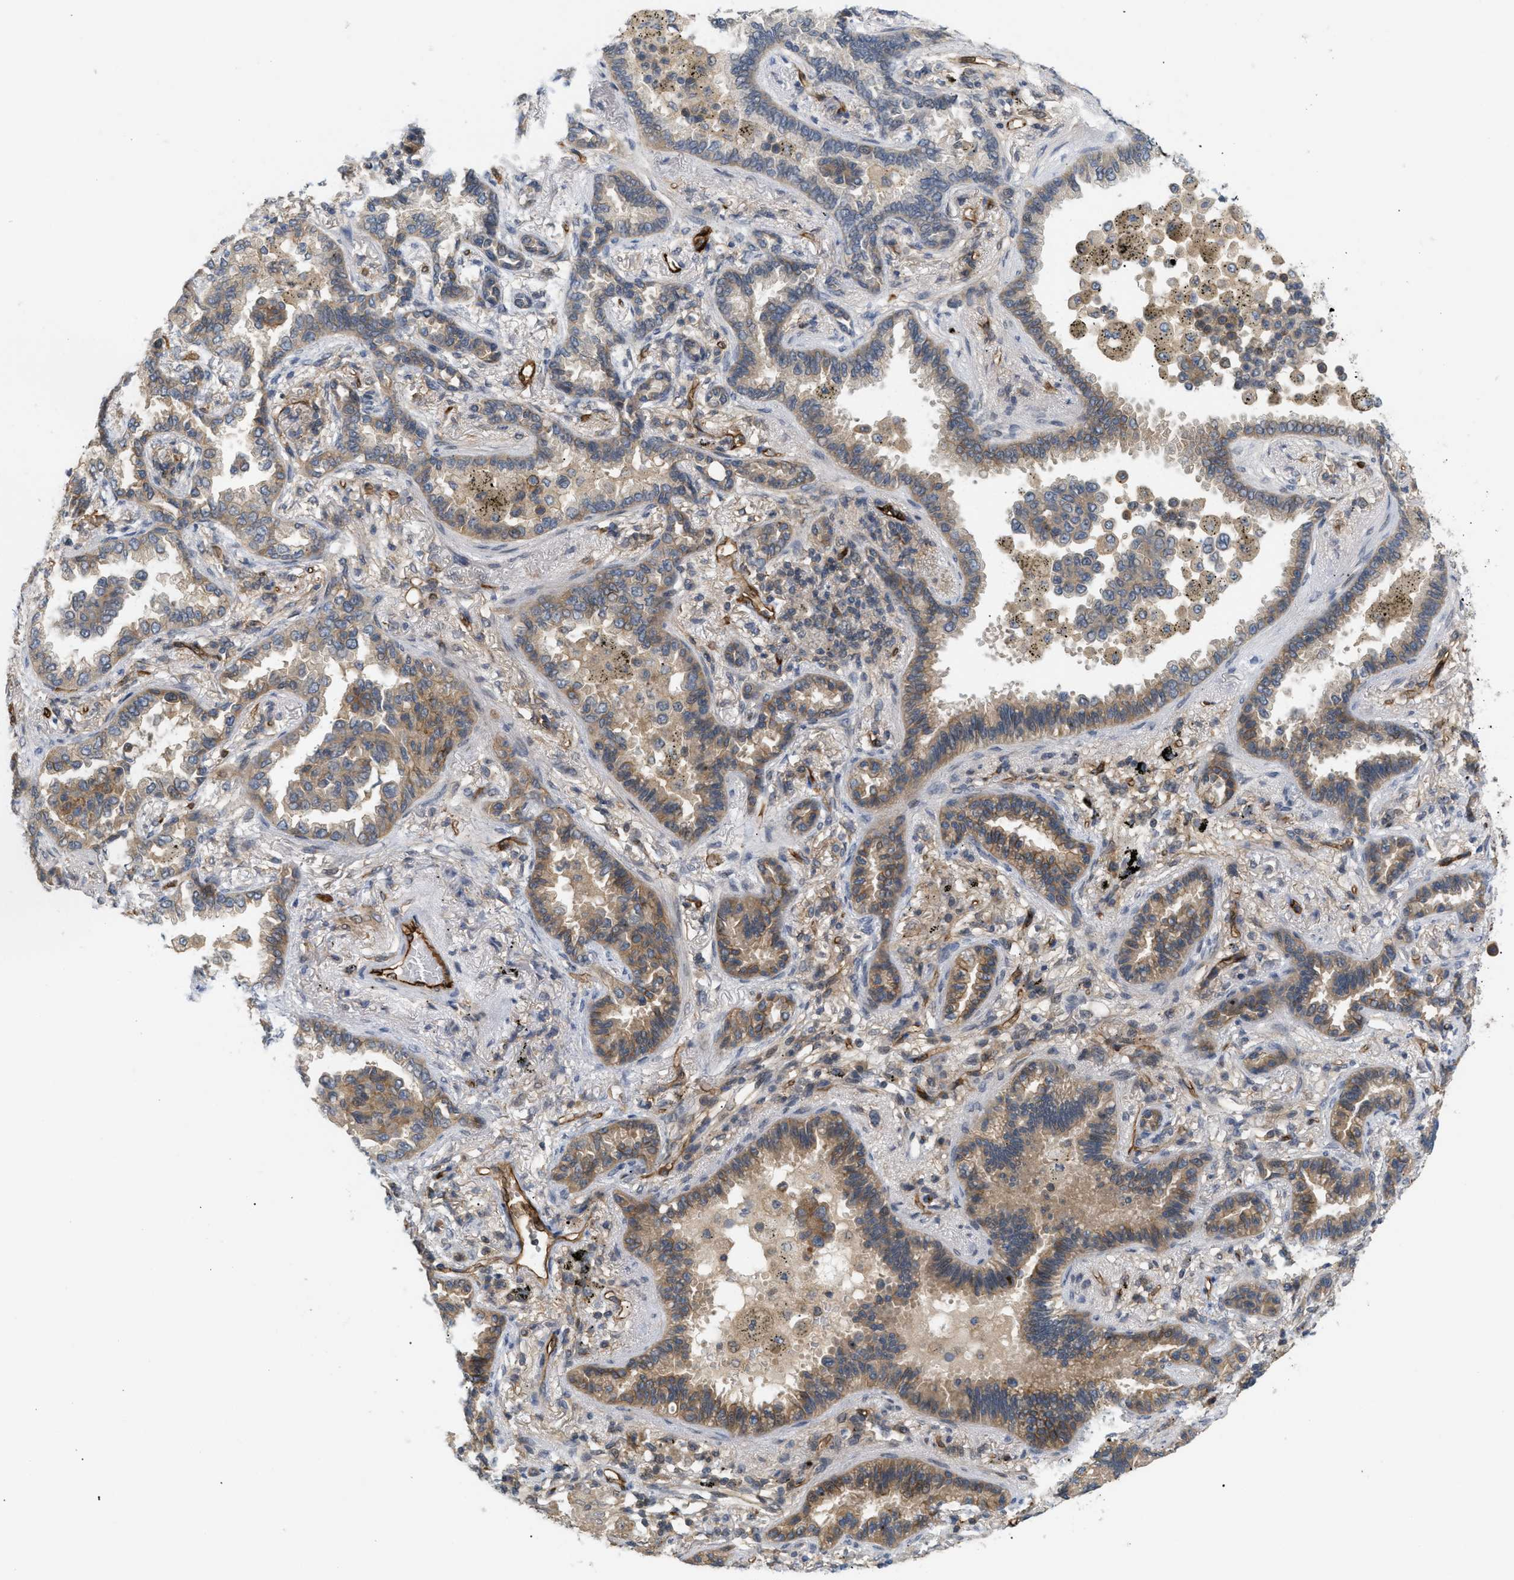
{"staining": {"intensity": "strong", "quantity": "25%-75%", "location": "cytoplasmic/membranous"}, "tissue": "lung cancer", "cell_type": "Tumor cells", "image_type": "cancer", "snomed": [{"axis": "morphology", "description": "Normal tissue, NOS"}, {"axis": "morphology", "description": "Adenocarcinoma, NOS"}, {"axis": "topography", "description": "Lung"}], "caption": "High-power microscopy captured an immunohistochemistry micrograph of adenocarcinoma (lung), revealing strong cytoplasmic/membranous staining in approximately 25%-75% of tumor cells.", "gene": "PALMD", "patient": {"sex": "male", "age": 59}}